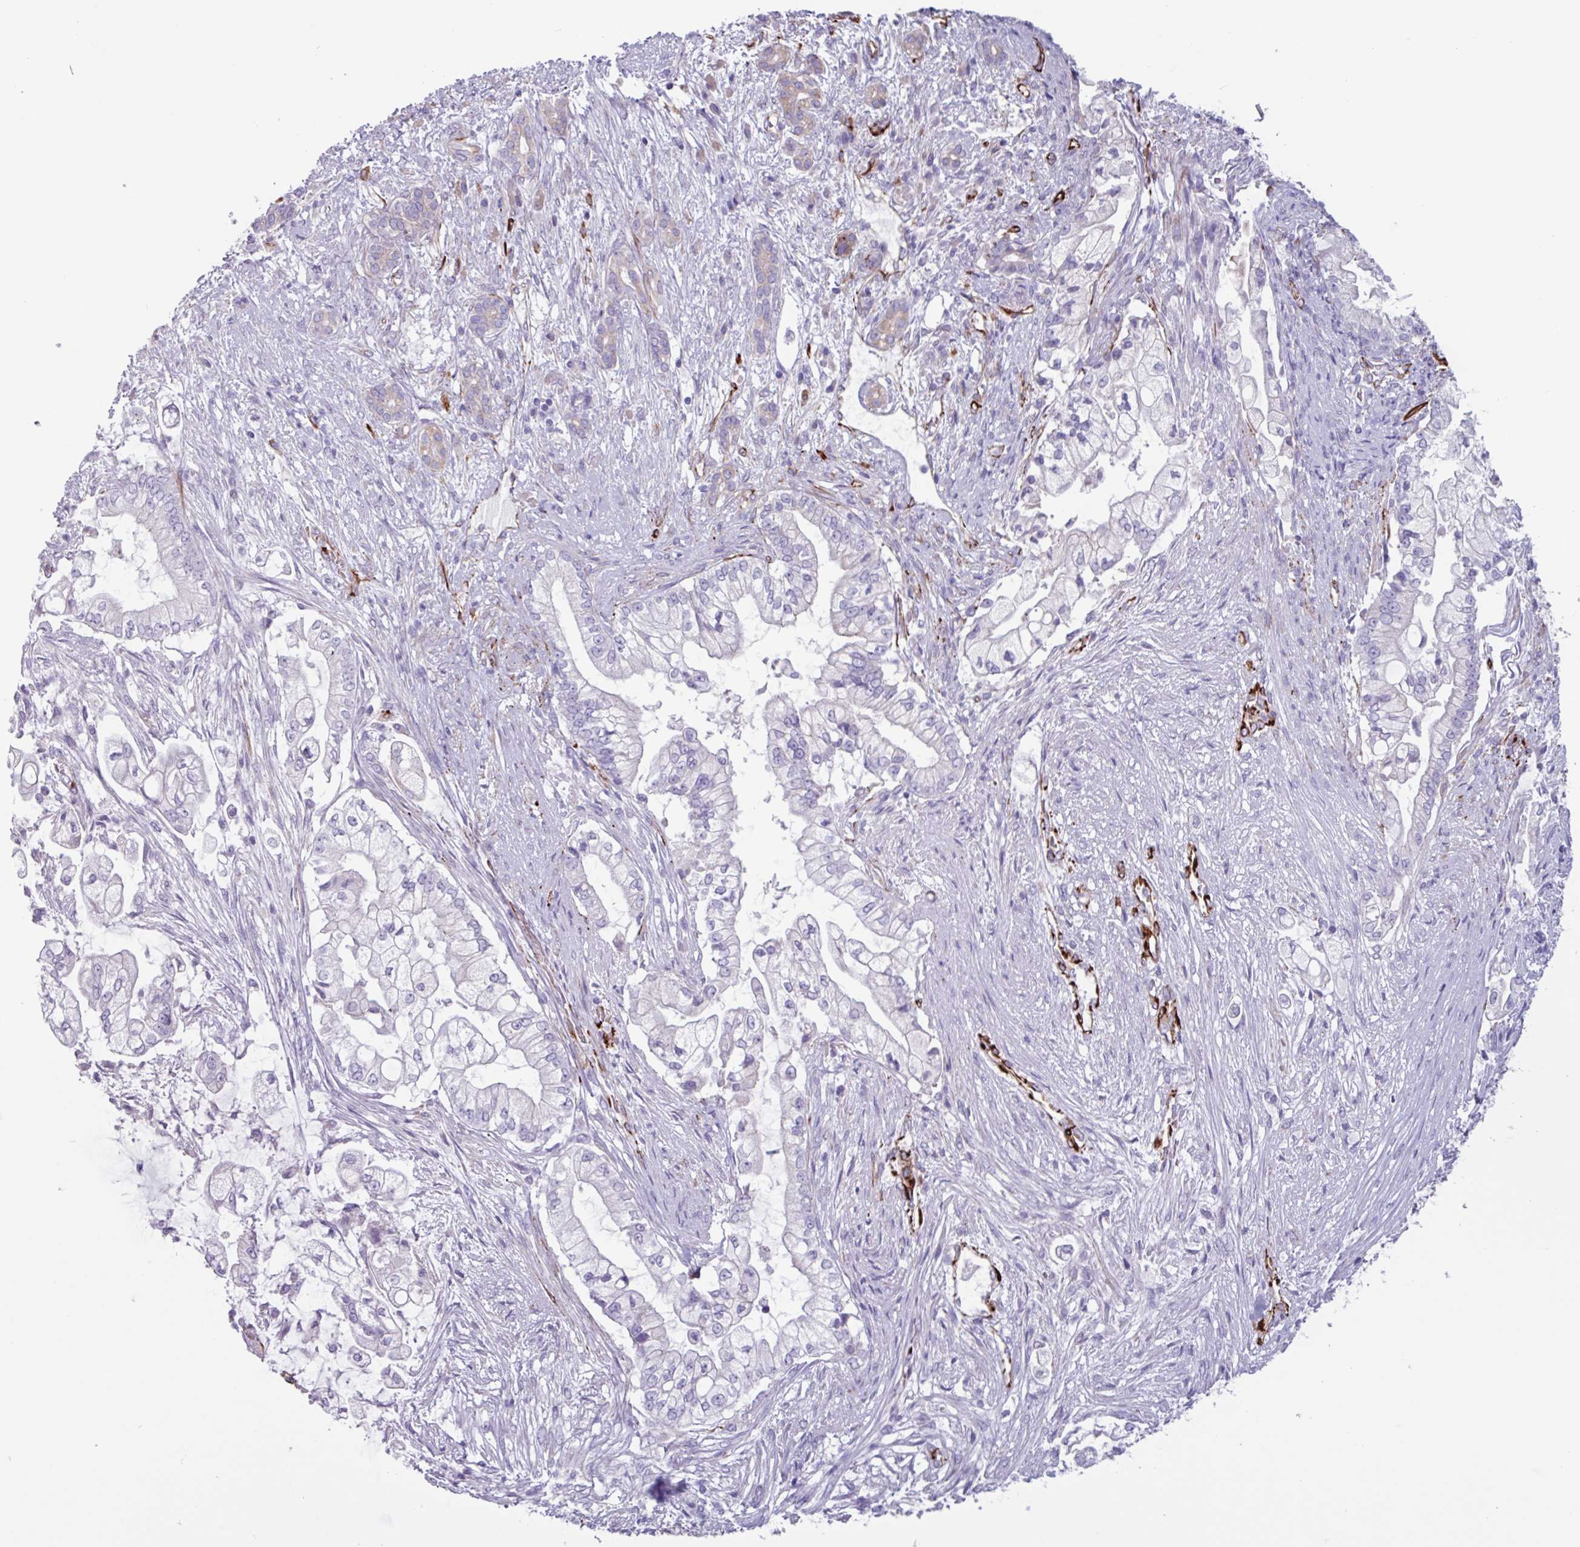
{"staining": {"intensity": "negative", "quantity": "none", "location": "none"}, "tissue": "pancreatic cancer", "cell_type": "Tumor cells", "image_type": "cancer", "snomed": [{"axis": "morphology", "description": "Adenocarcinoma, NOS"}, {"axis": "topography", "description": "Pancreas"}], "caption": "Immunohistochemistry (IHC) of pancreatic cancer reveals no positivity in tumor cells. (Stains: DAB (3,3'-diaminobenzidine) immunohistochemistry (IHC) with hematoxylin counter stain, Microscopy: brightfield microscopy at high magnification).", "gene": "BTD", "patient": {"sex": "female", "age": 69}}